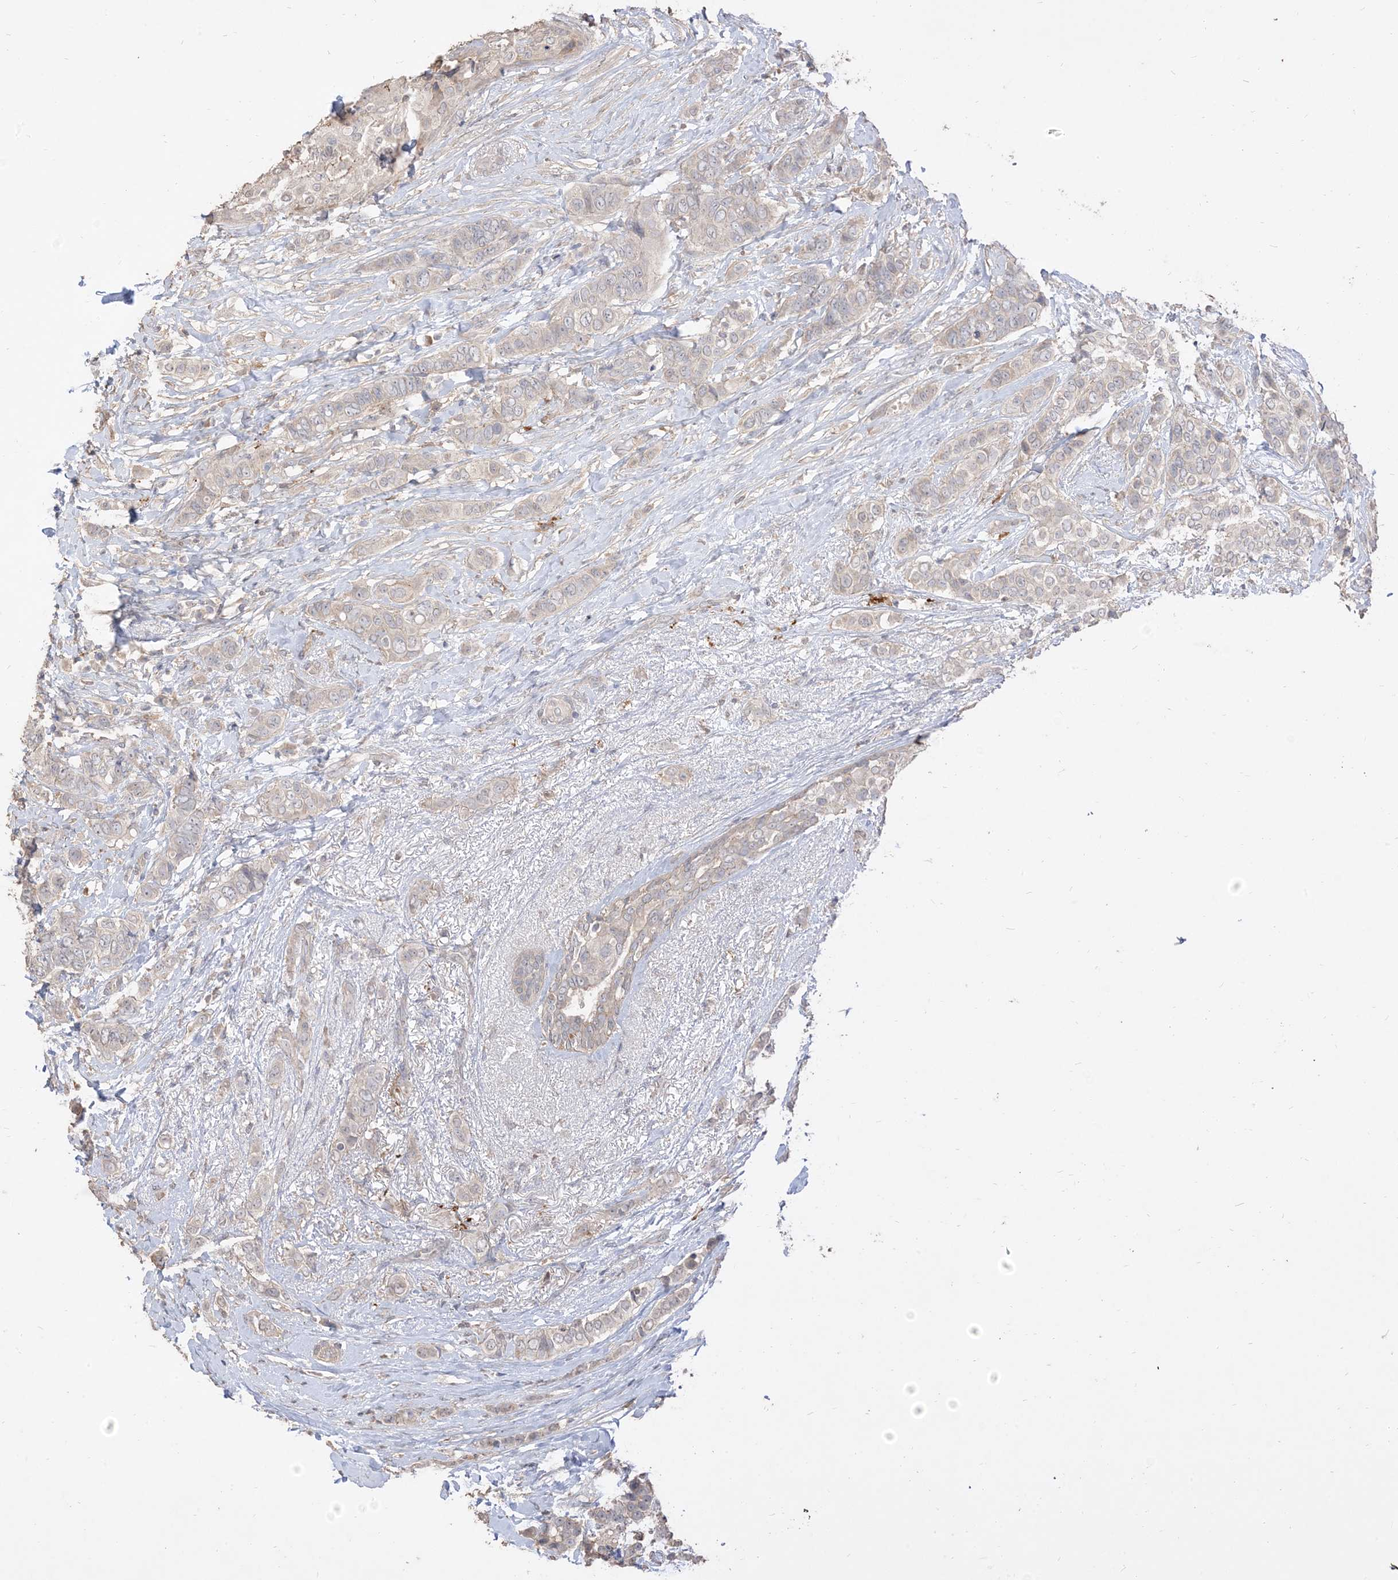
{"staining": {"intensity": "weak", "quantity": "<25%", "location": "cytoplasmic/membranous"}, "tissue": "breast cancer", "cell_type": "Tumor cells", "image_type": "cancer", "snomed": [{"axis": "morphology", "description": "Lobular carcinoma"}, {"axis": "topography", "description": "Breast"}], "caption": "Immunohistochemistry (IHC) of human breast cancer (lobular carcinoma) displays no expression in tumor cells. (Stains: DAB (3,3'-diaminobenzidine) IHC with hematoxylin counter stain, Microscopy: brightfield microscopy at high magnification).", "gene": "RNF175", "patient": {"sex": "female", "age": 51}}